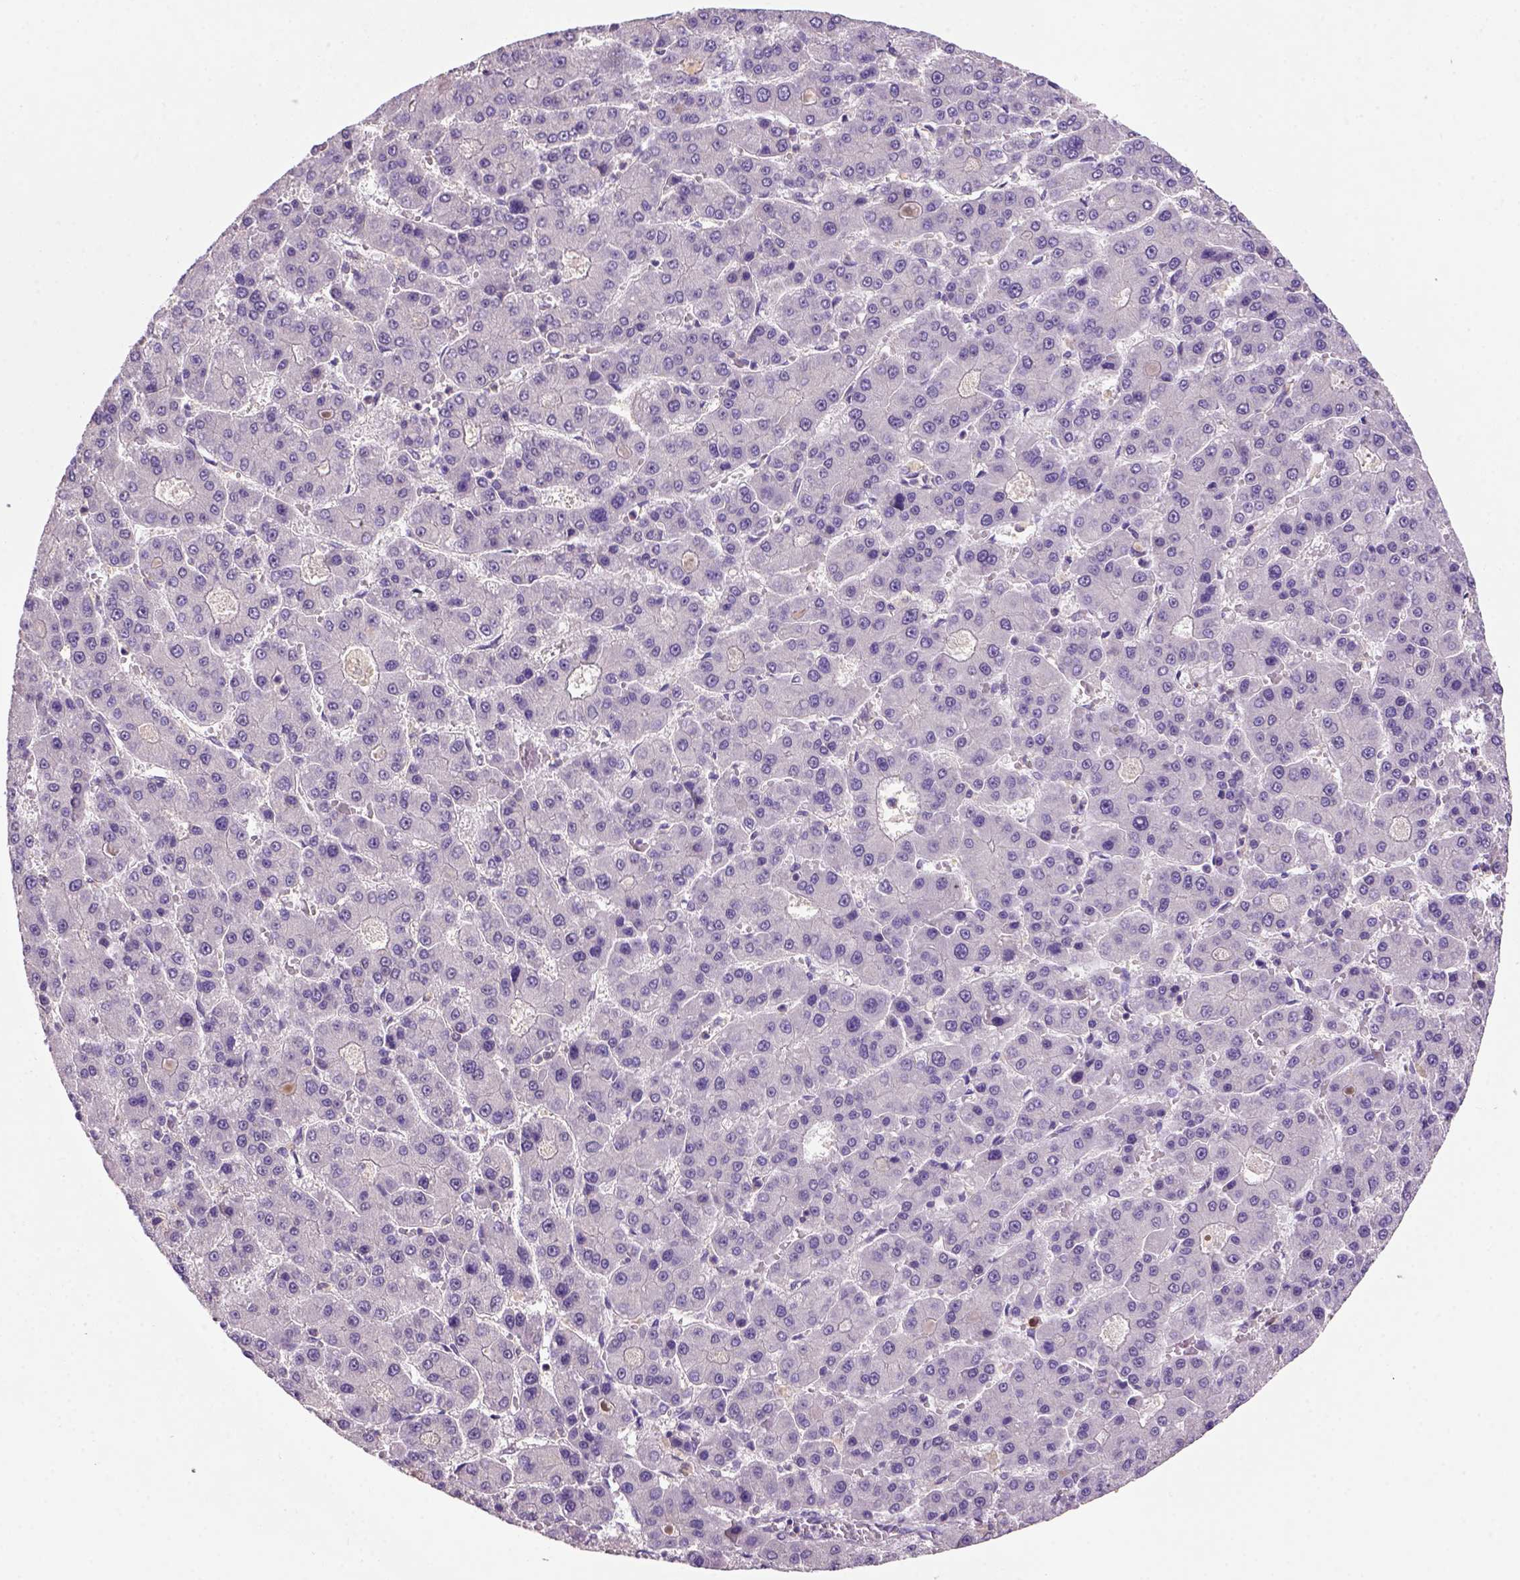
{"staining": {"intensity": "negative", "quantity": "none", "location": "none"}, "tissue": "liver cancer", "cell_type": "Tumor cells", "image_type": "cancer", "snomed": [{"axis": "morphology", "description": "Carcinoma, Hepatocellular, NOS"}, {"axis": "topography", "description": "Liver"}], "caption": "Tumor cells show no significant protein positivity in liver hepatocellular carcinoma.", "gene": "SCML4", "patient": {"sex": "male", "age": 70}}